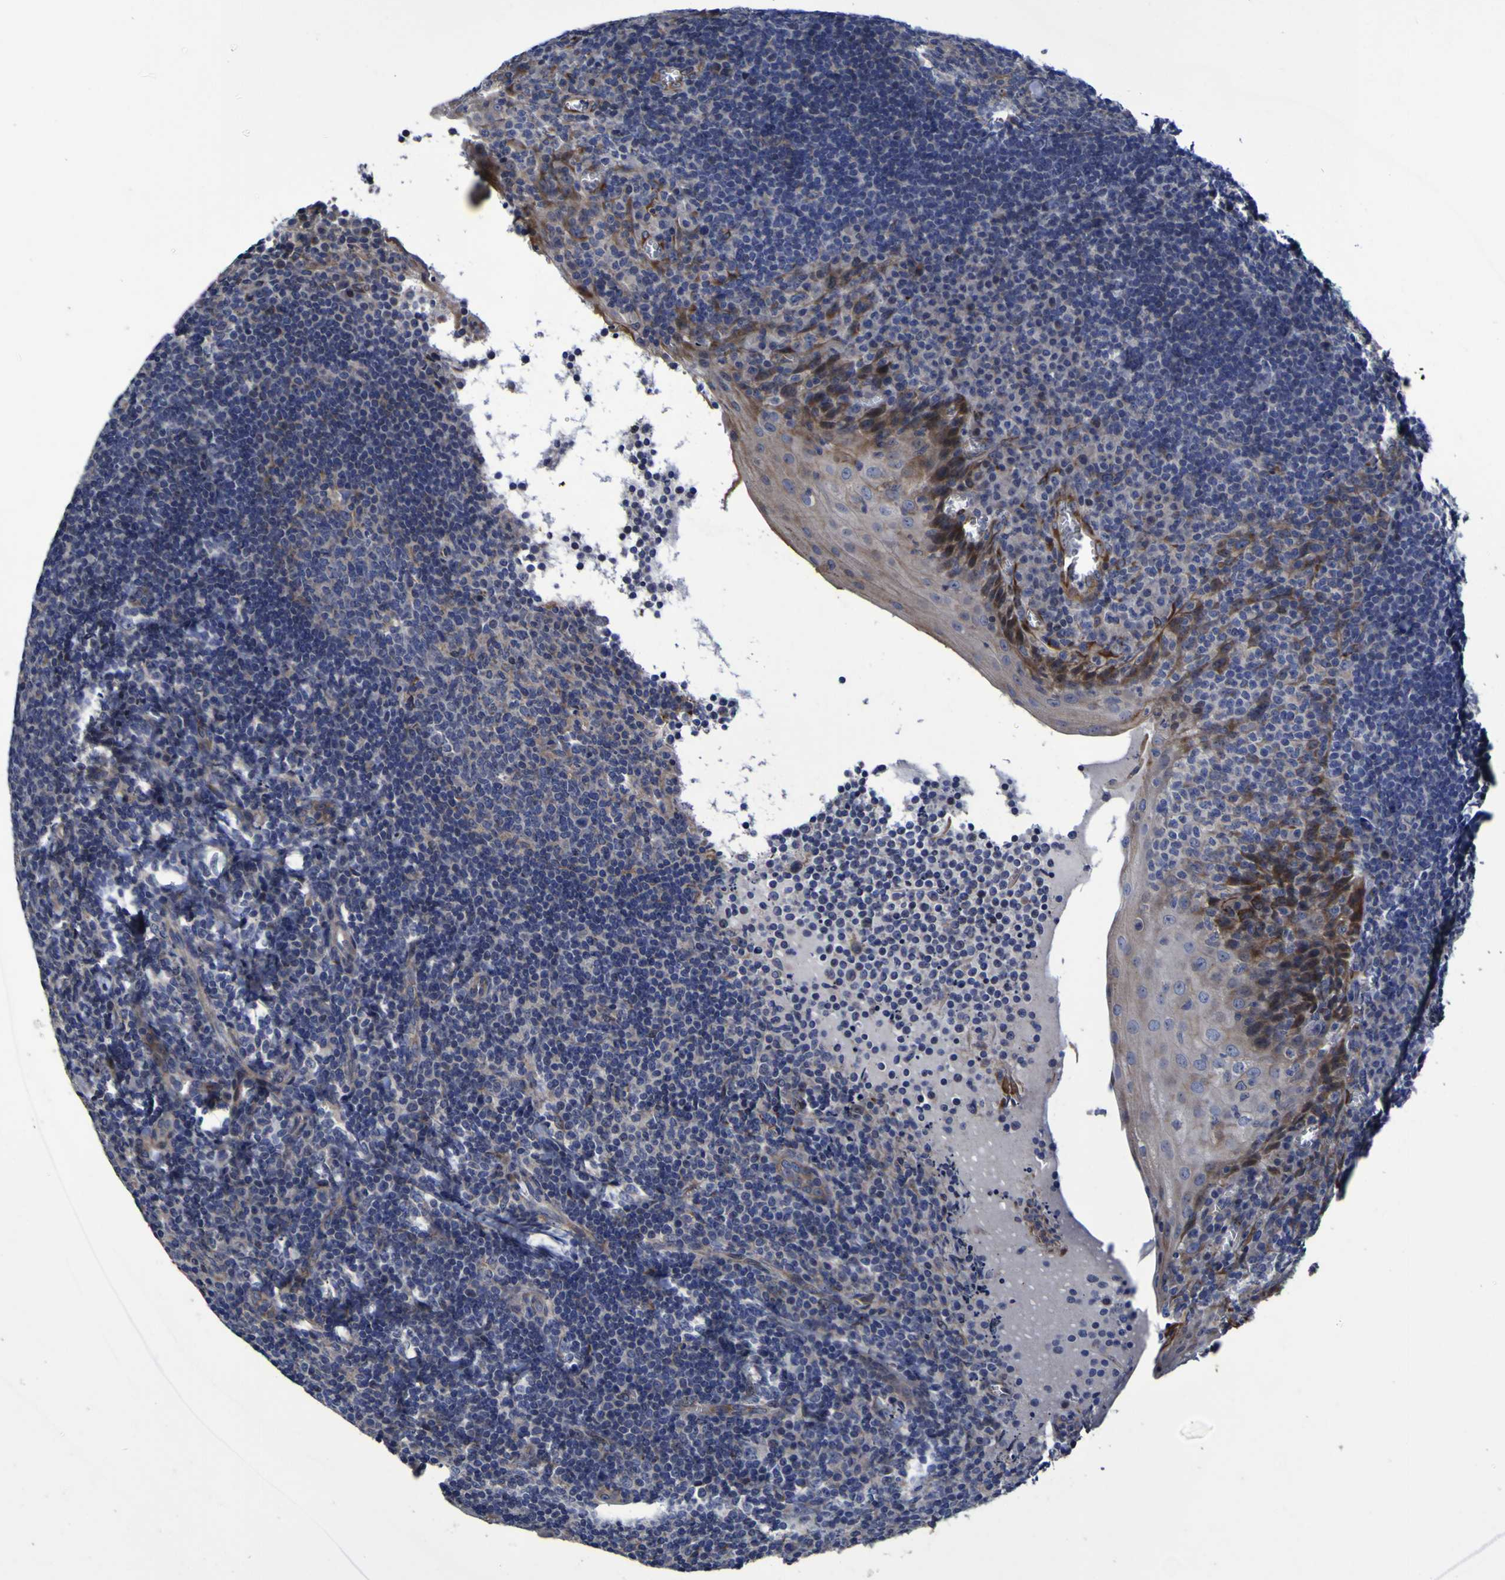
{"staining": {"intensity": "weak", "quantity": "25%-75%", "location": "cytoplasmic/membranous"}, "tissue": "tonsil", "cell_type": "Germinal center cells", "image_type": "normal", "snomed": [{"axis": "morphology", "description": "Normal tissue, NOS"}, {"axis": "topography", "description": "Tonsil"}], "caption": "IHC (DAB (3,3'-diaminobenzidine)) staining of benign tonsil shows weak cytoplasmic/membranous protein positivity in about 25%-75% of germinal center cells.", "gene": "P3H1", "patient": {"sex": "male", "age": 37}}